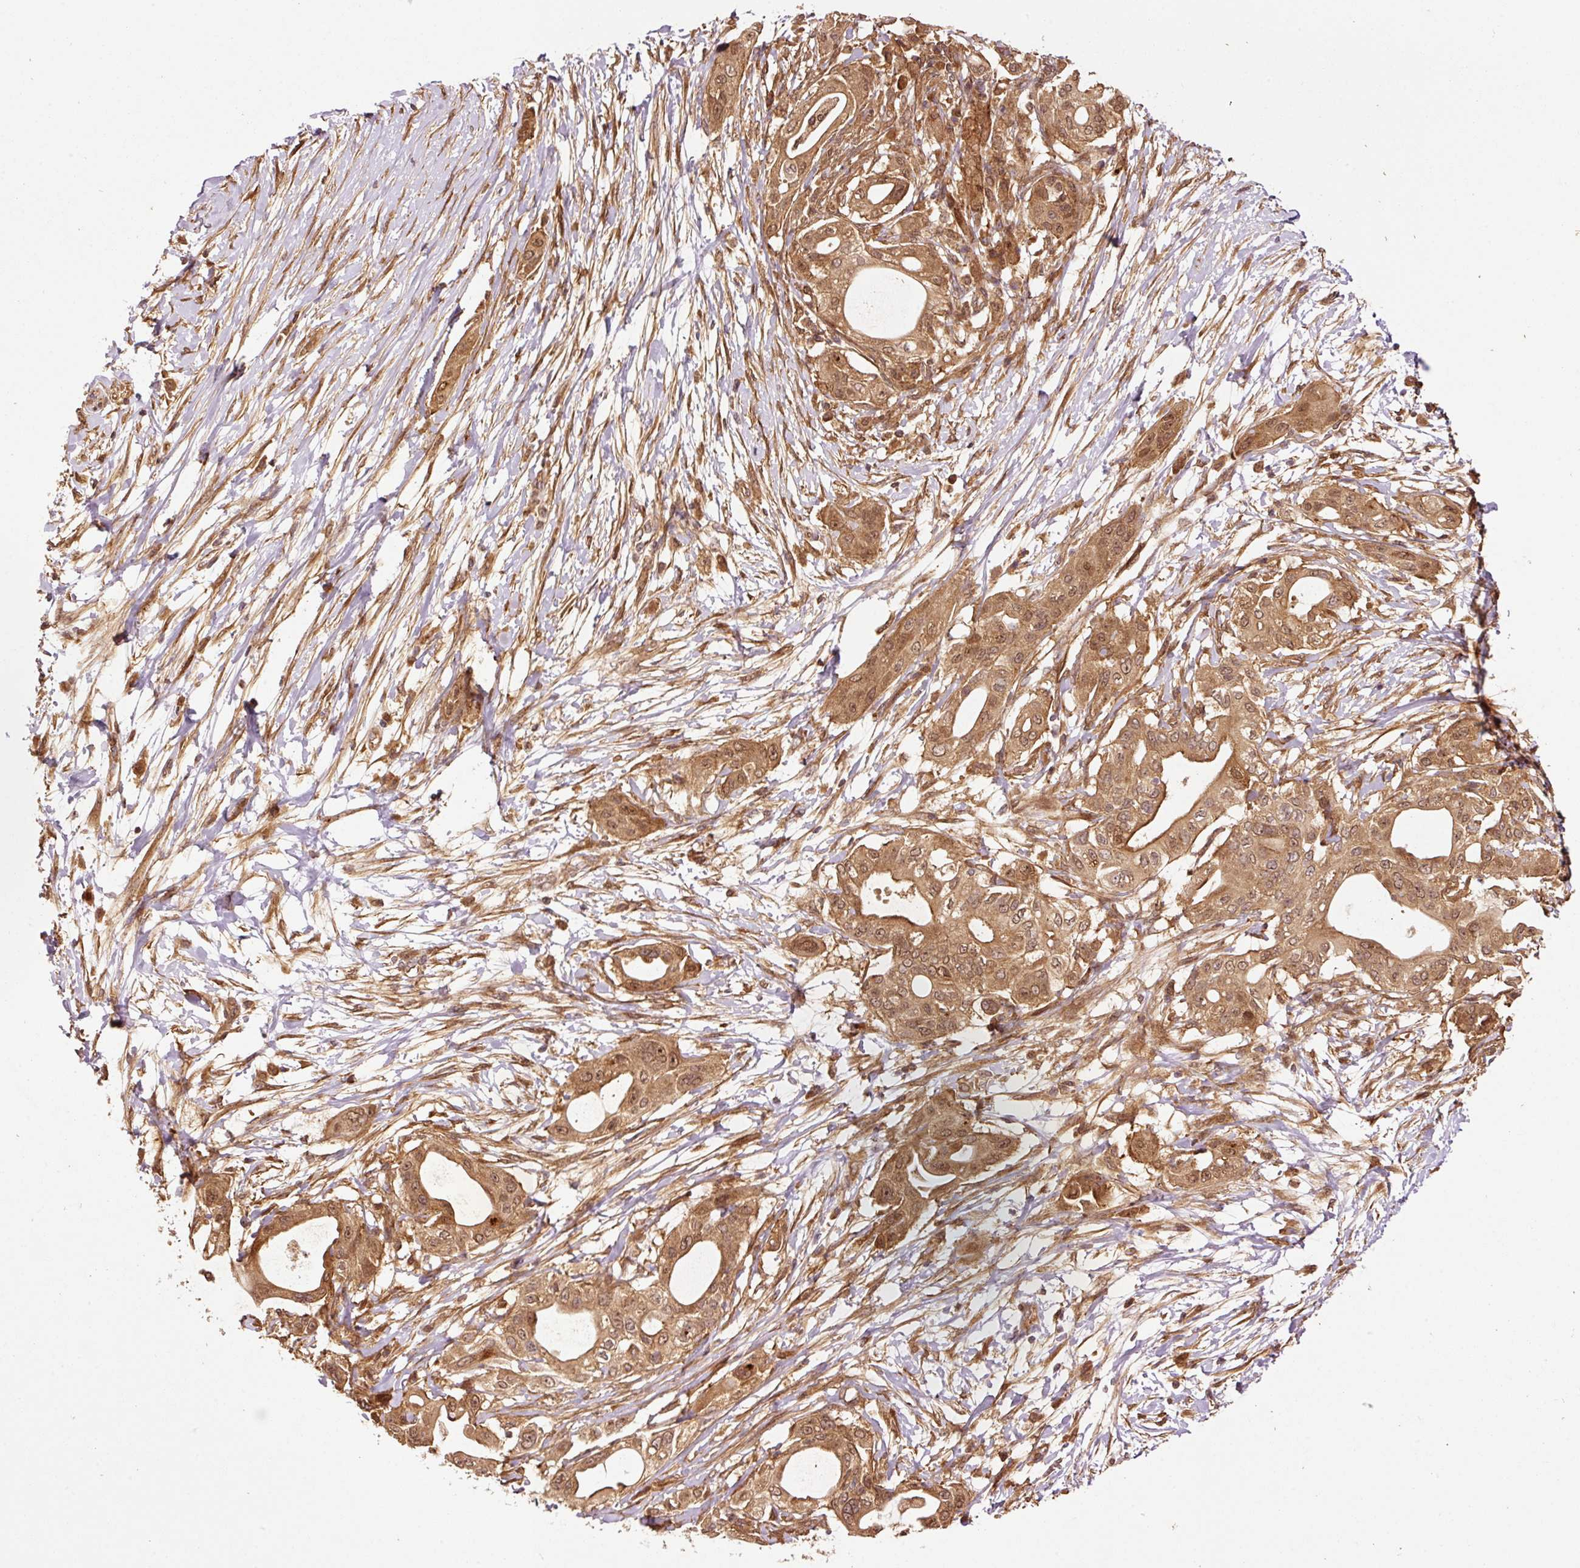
{"staining": {"intensity": "strong", "quantity": ">75%", "location": "cytoplasmic/membranous,nuclear"}, "tissue": "pancreatic cancer", "cell_type": "Tumor cells", "image_type": "cancer", "snomed": [{"axis": "morphology", "description": "Adenocarcinoma, NOS"}, {"axis": "topography", "description": "Pancreas"}], "caption": "A high-resolution histopathology image shows immunohistochemistry staining of pancreatic cancer (adenocarcinoma), which displays strong cytoplasmic/membranous and nuclear staining in about >75% of tumor cells.", "gene": "OXER1", "patient": {"sex": "male", "age": 68}}